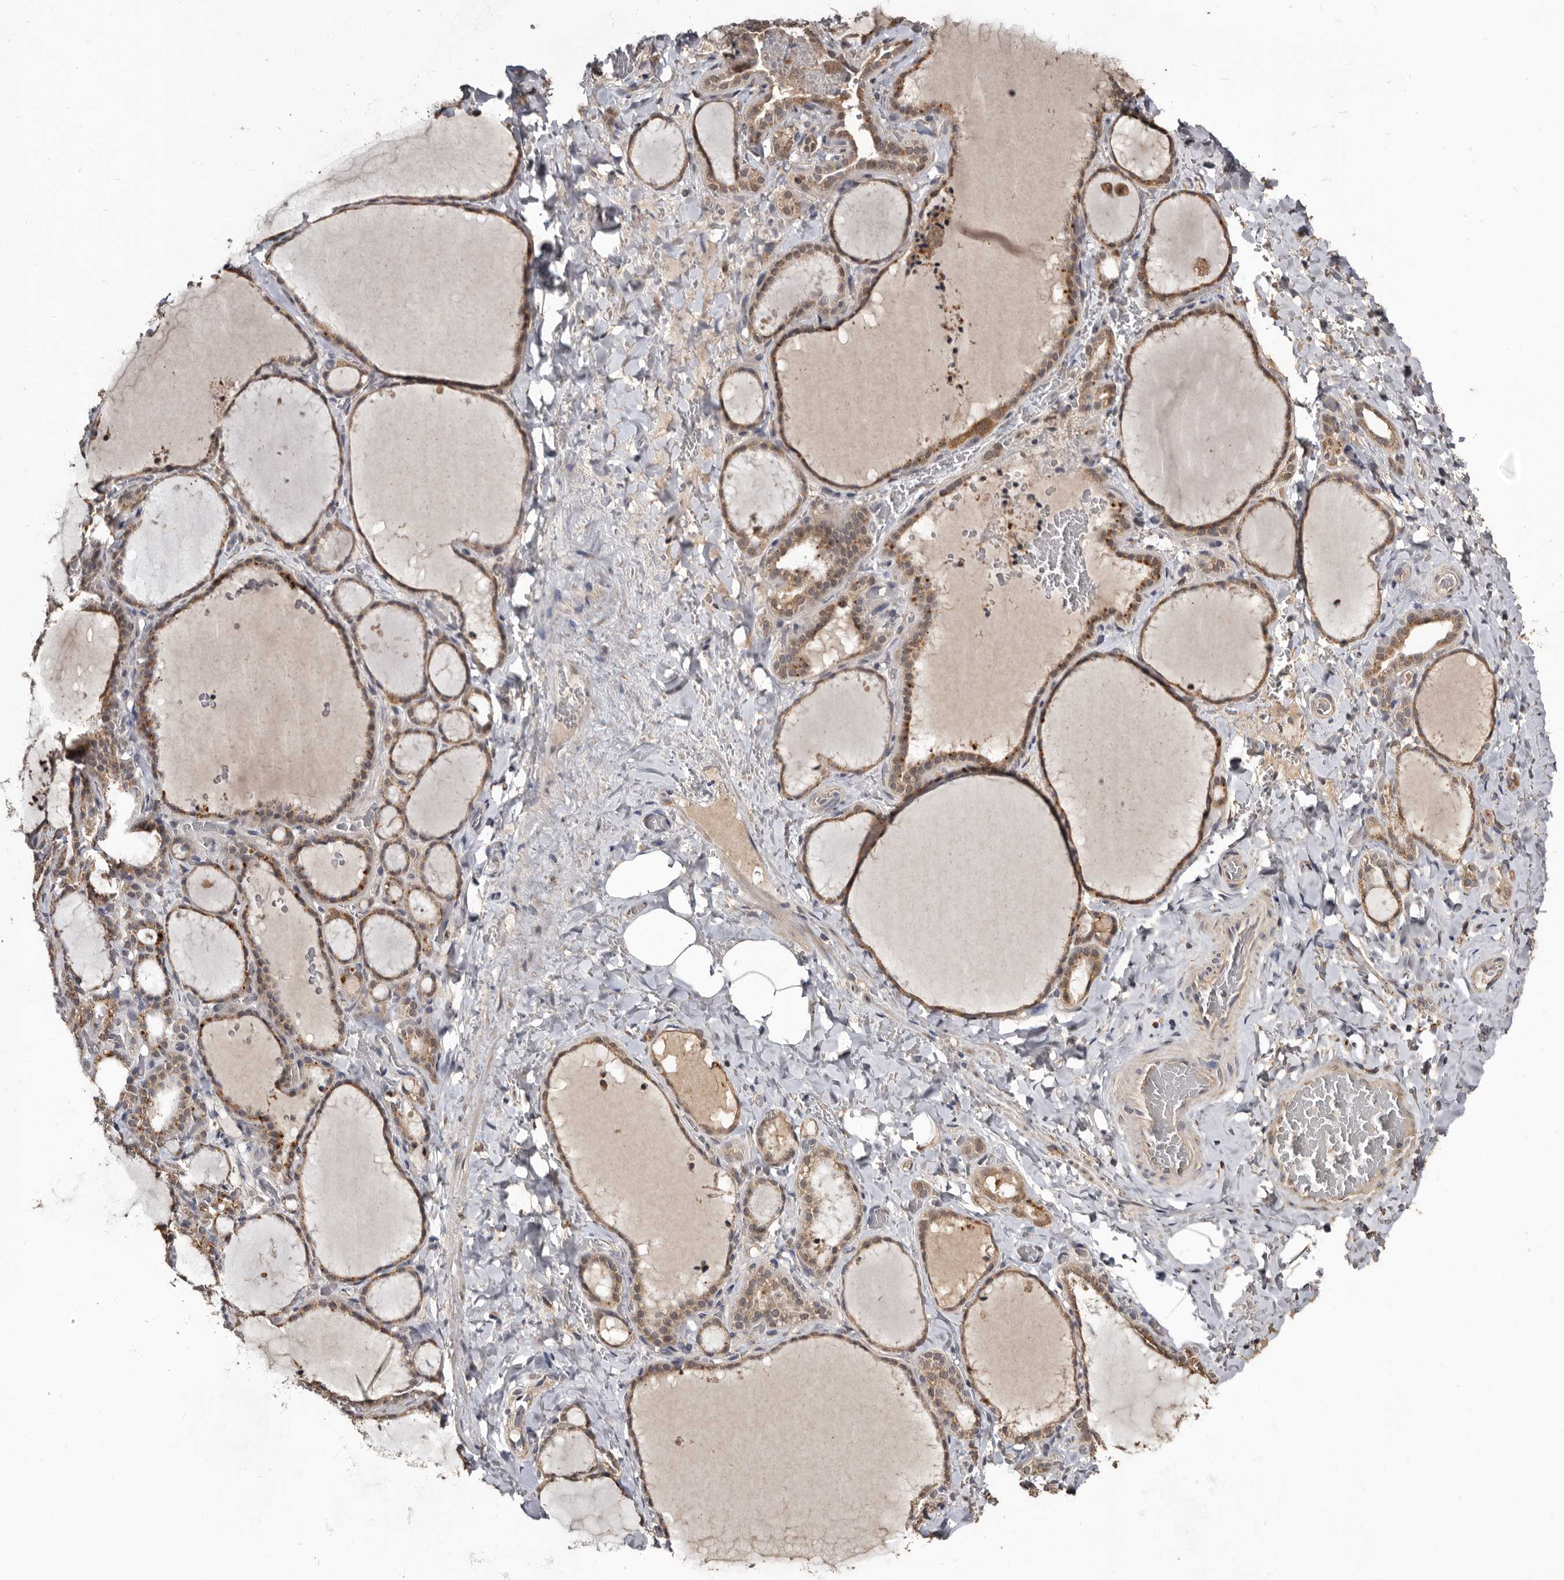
{"staining": {"intensity": "moderate", "quantity": ">75%", "location": "cytoplasmic/membranous"}, "tissue": "thyroid gland", "cell_type": "Glandular cells", "image_type": "normal", "snomed": [{"axis": "morphology", "description": "Normal tissue, NOS"}, {"axis": "topography", "description": "Thyroid gland"}], "caption": "Immunohistochemical staining of normal human thyroid gland displays >75% levels of moderate cytoplasmic/membranous protein staining in approximately >75% of glandular cells. Nuclei are stained in blue.", "gene": "AKAP7", "patient": {"sex": "female", "age": 22}}